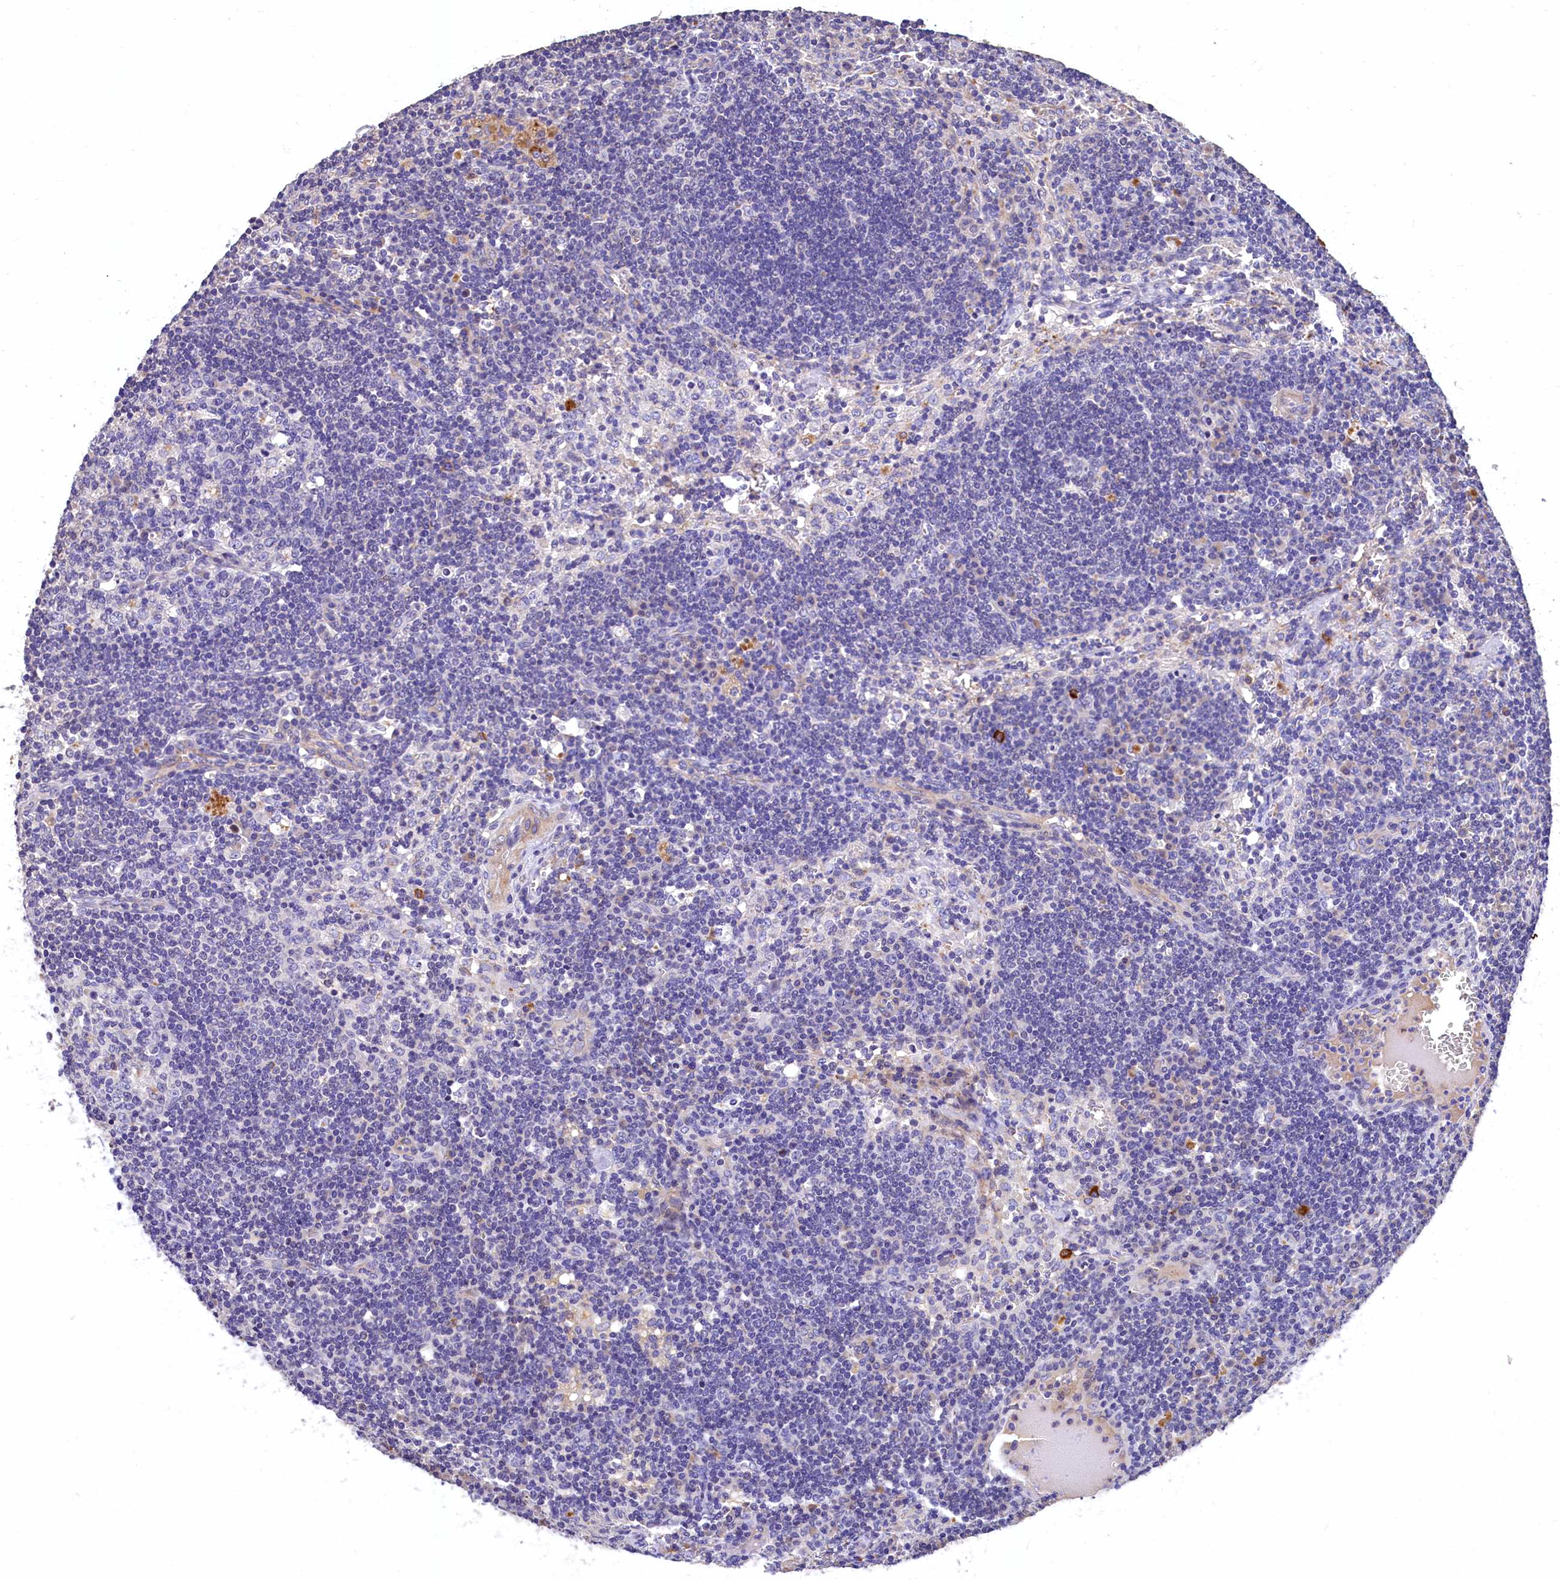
{"staining": {"intensity": "negative", "quantity": "none", "location": "none"}, "tissue": "lymph node", "cell_type": "Germinal center cells", "image_type": "normal", "snomed": [{"axis": "morphology", "description": "Normal tissue, NOS"}, {"axis": "topography", "description": "Lymph node"}], "caption": "Micrograph shows no significant protein expression in germinal center cells of unremarkable lymph node. Nuclei are stained in blue.", "gene": "EPS8L2", "patient": {"sex": "male", "age": 58}}